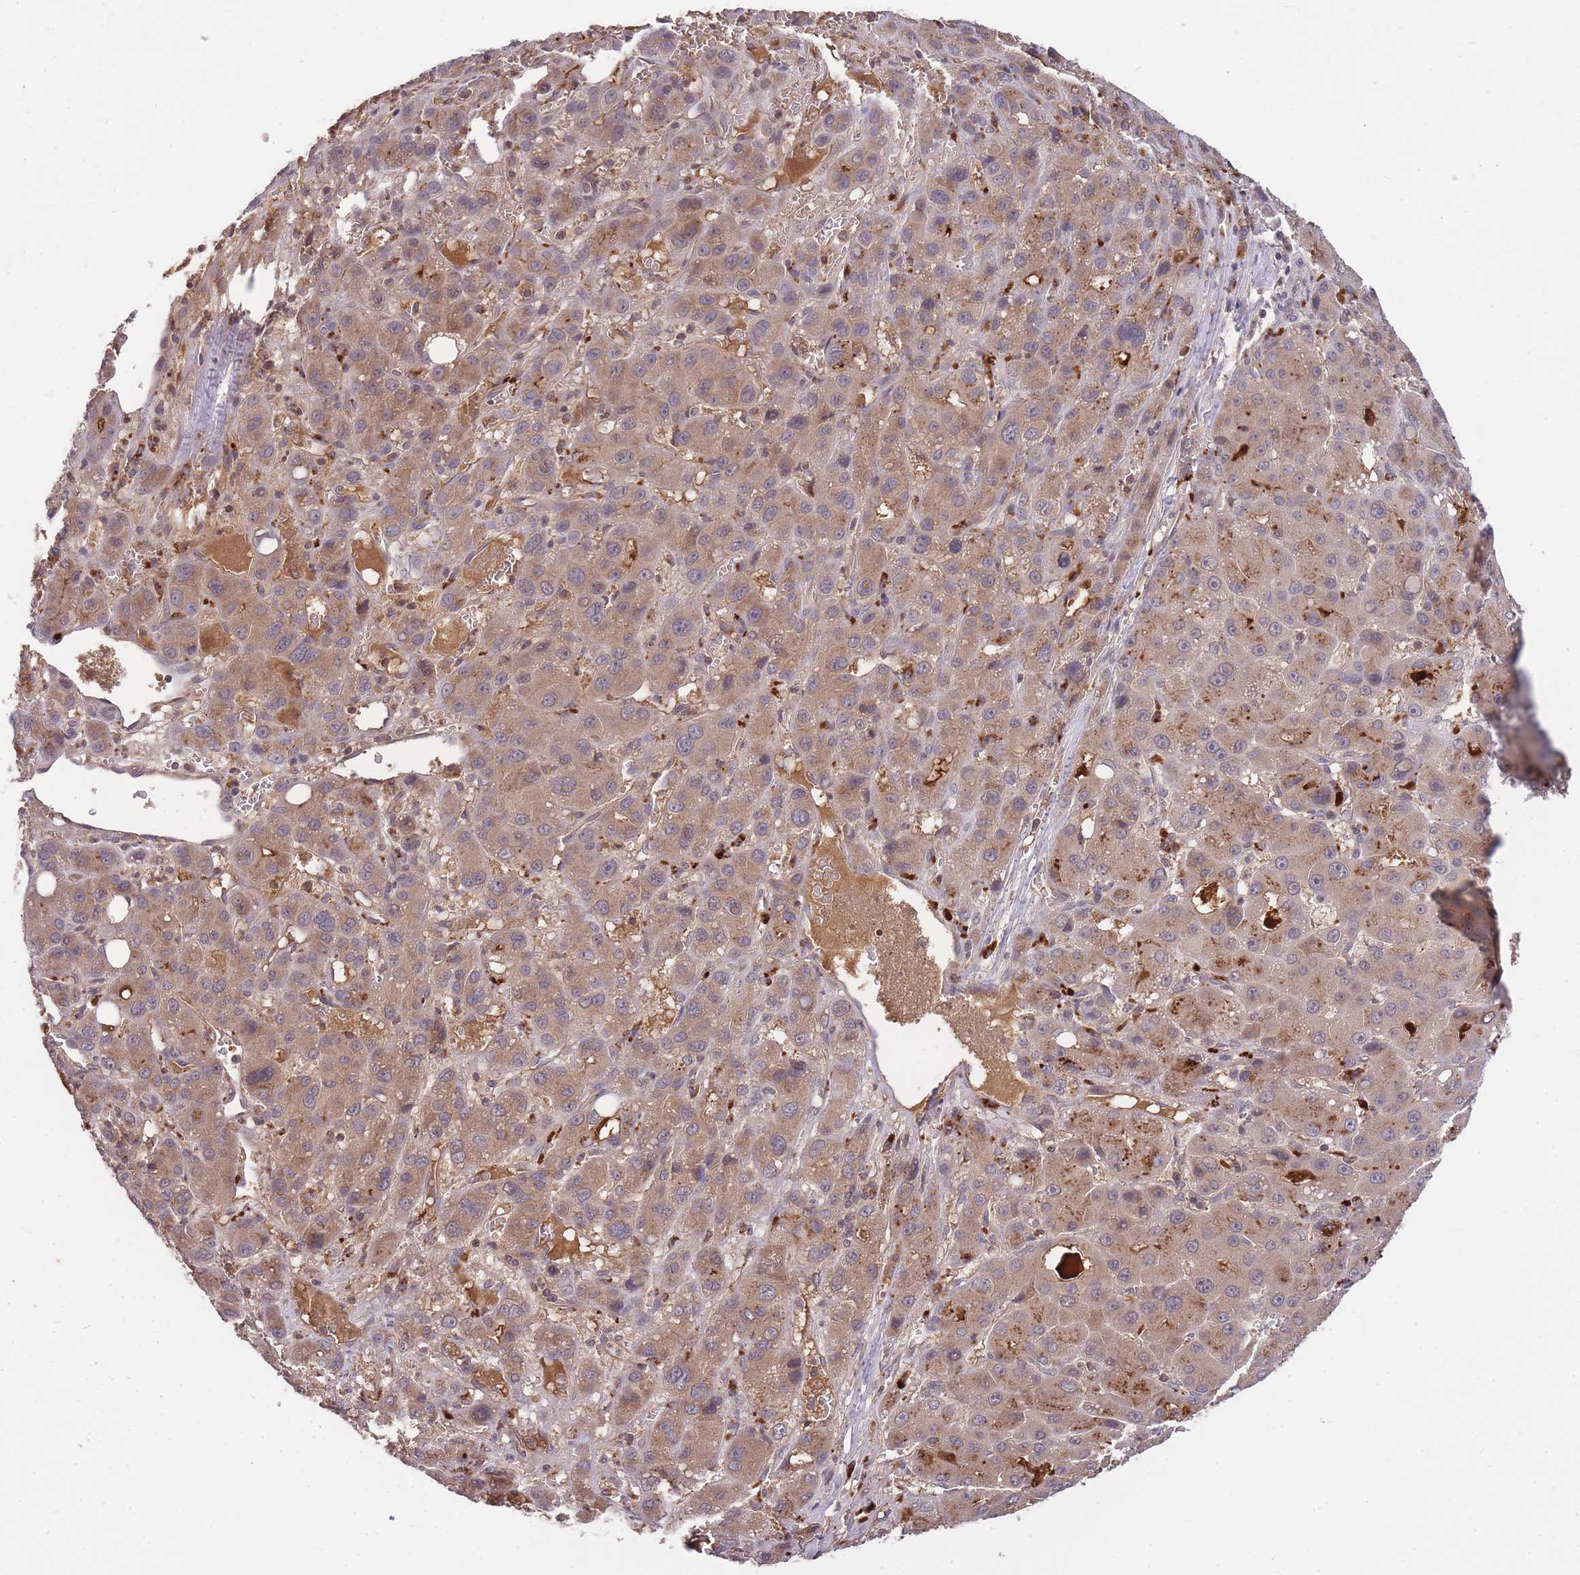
{"staining": {"intensity": "moderate", "quantity": ">75%", "location": "cytoplasmic/membranous"}, "tissue": "liver cancer", "cell_type": "Tumor cells", "image_type": "cancer", "snomed": [{"axis": "morphology", "description": "Carcinoma, Hepatocellular, NOS"}, {"axis": "topography", "description": "Liver"}], "caption": "Moderate cytoplasmic/membranous positivity for a protein is present in about >75% of tumor cells of liver cancer (hepatocellular carcinoma) using immunohistochemistry.", "gene": "RALGDS", "patient": {"sex": "male", "age": 55}}